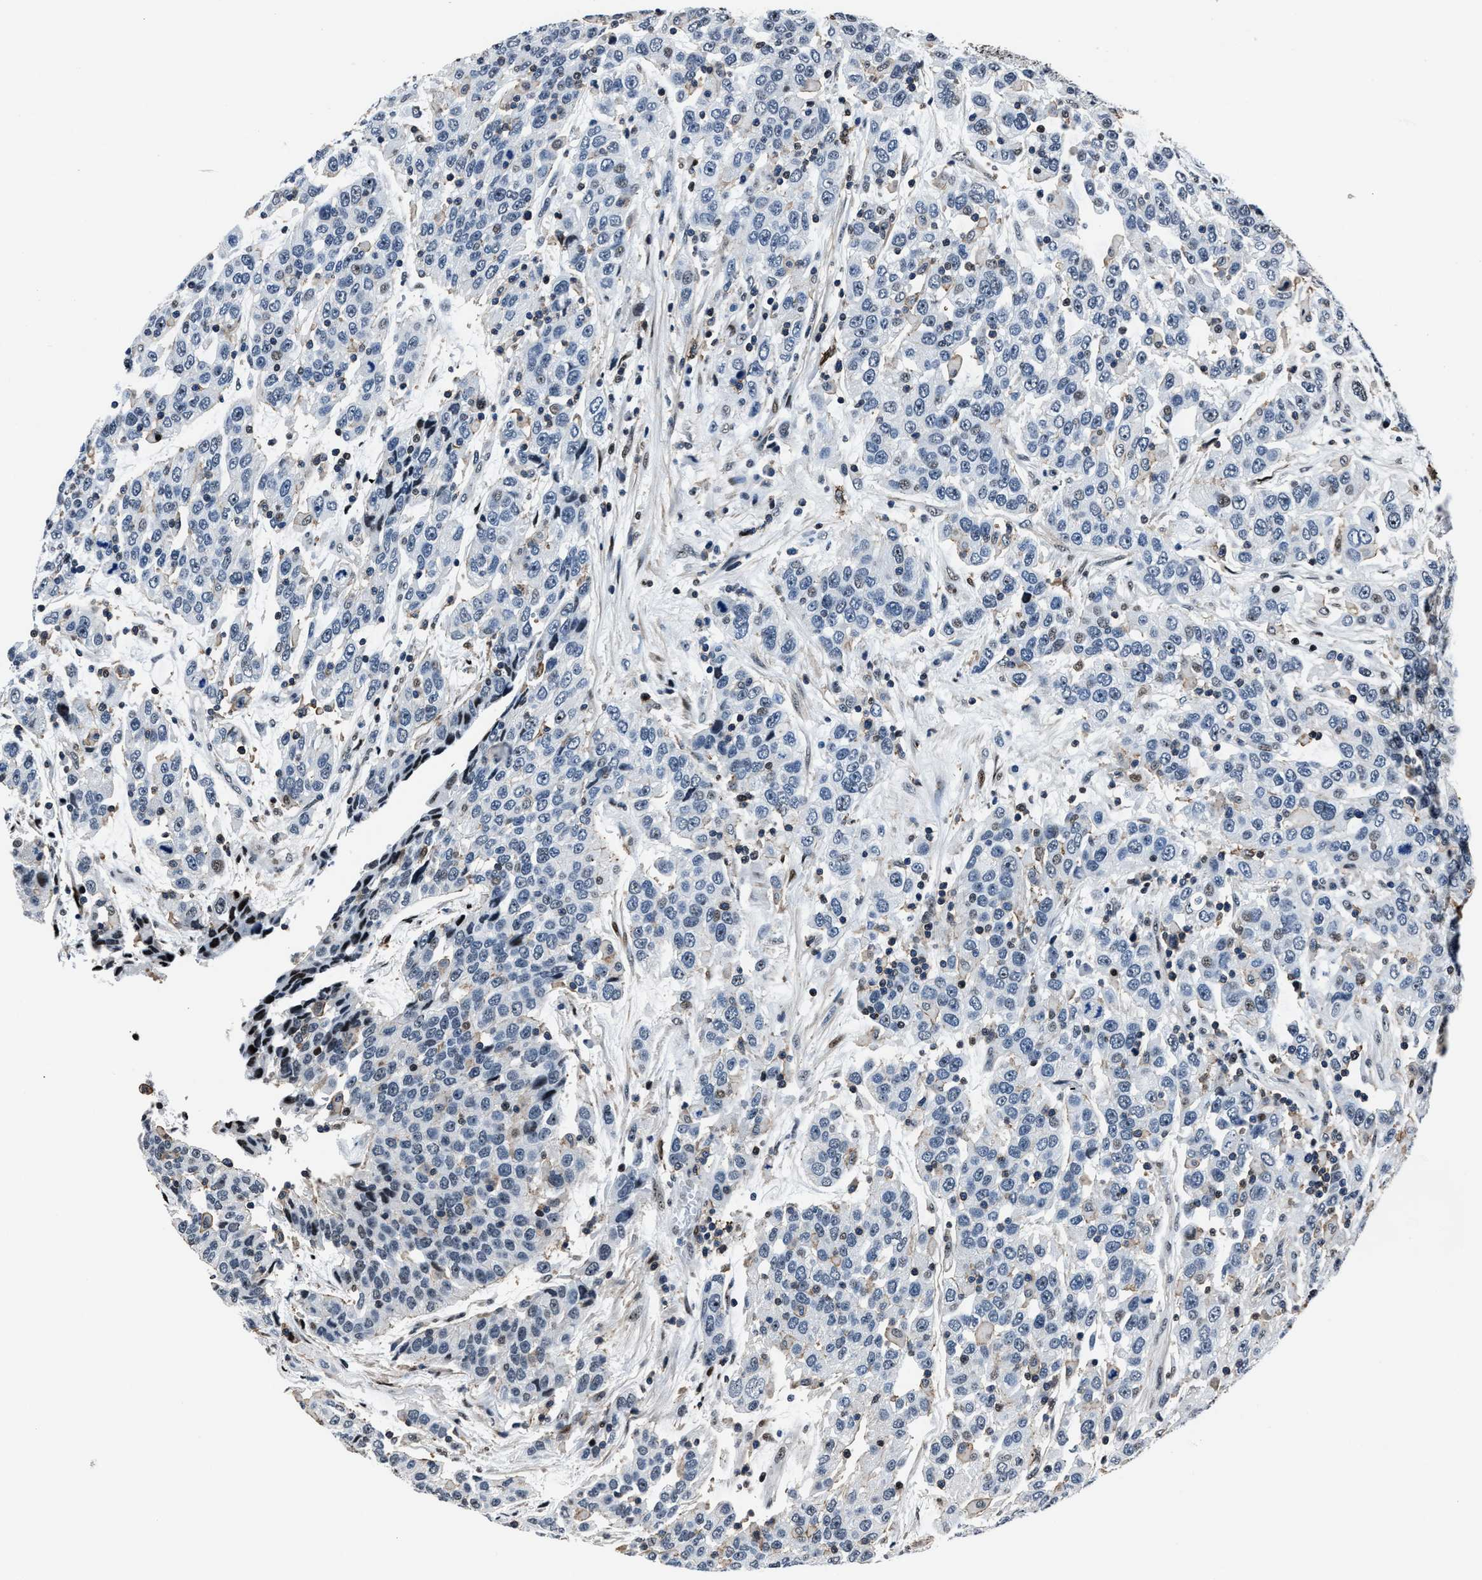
{"staining": {"intensity": "negative", "quantity": "none", "location": "none"}, "tissue": "urothelial cancer", "cell_type": "Tumor cells", "image_type": "cancer", "snomed": [{"axis": "morphology", "description": "Urothelial carcinoma, High grade"}, {"axis": "topography", "description": "Urinary bladder"}], "caption": "This is an immunohistochemistry micrograph of human urothelial carcinoma (high-grade). There is no expression in tumor cells.", "gene": "PPIE", "patient": {"sex": "female", "age": 80}}